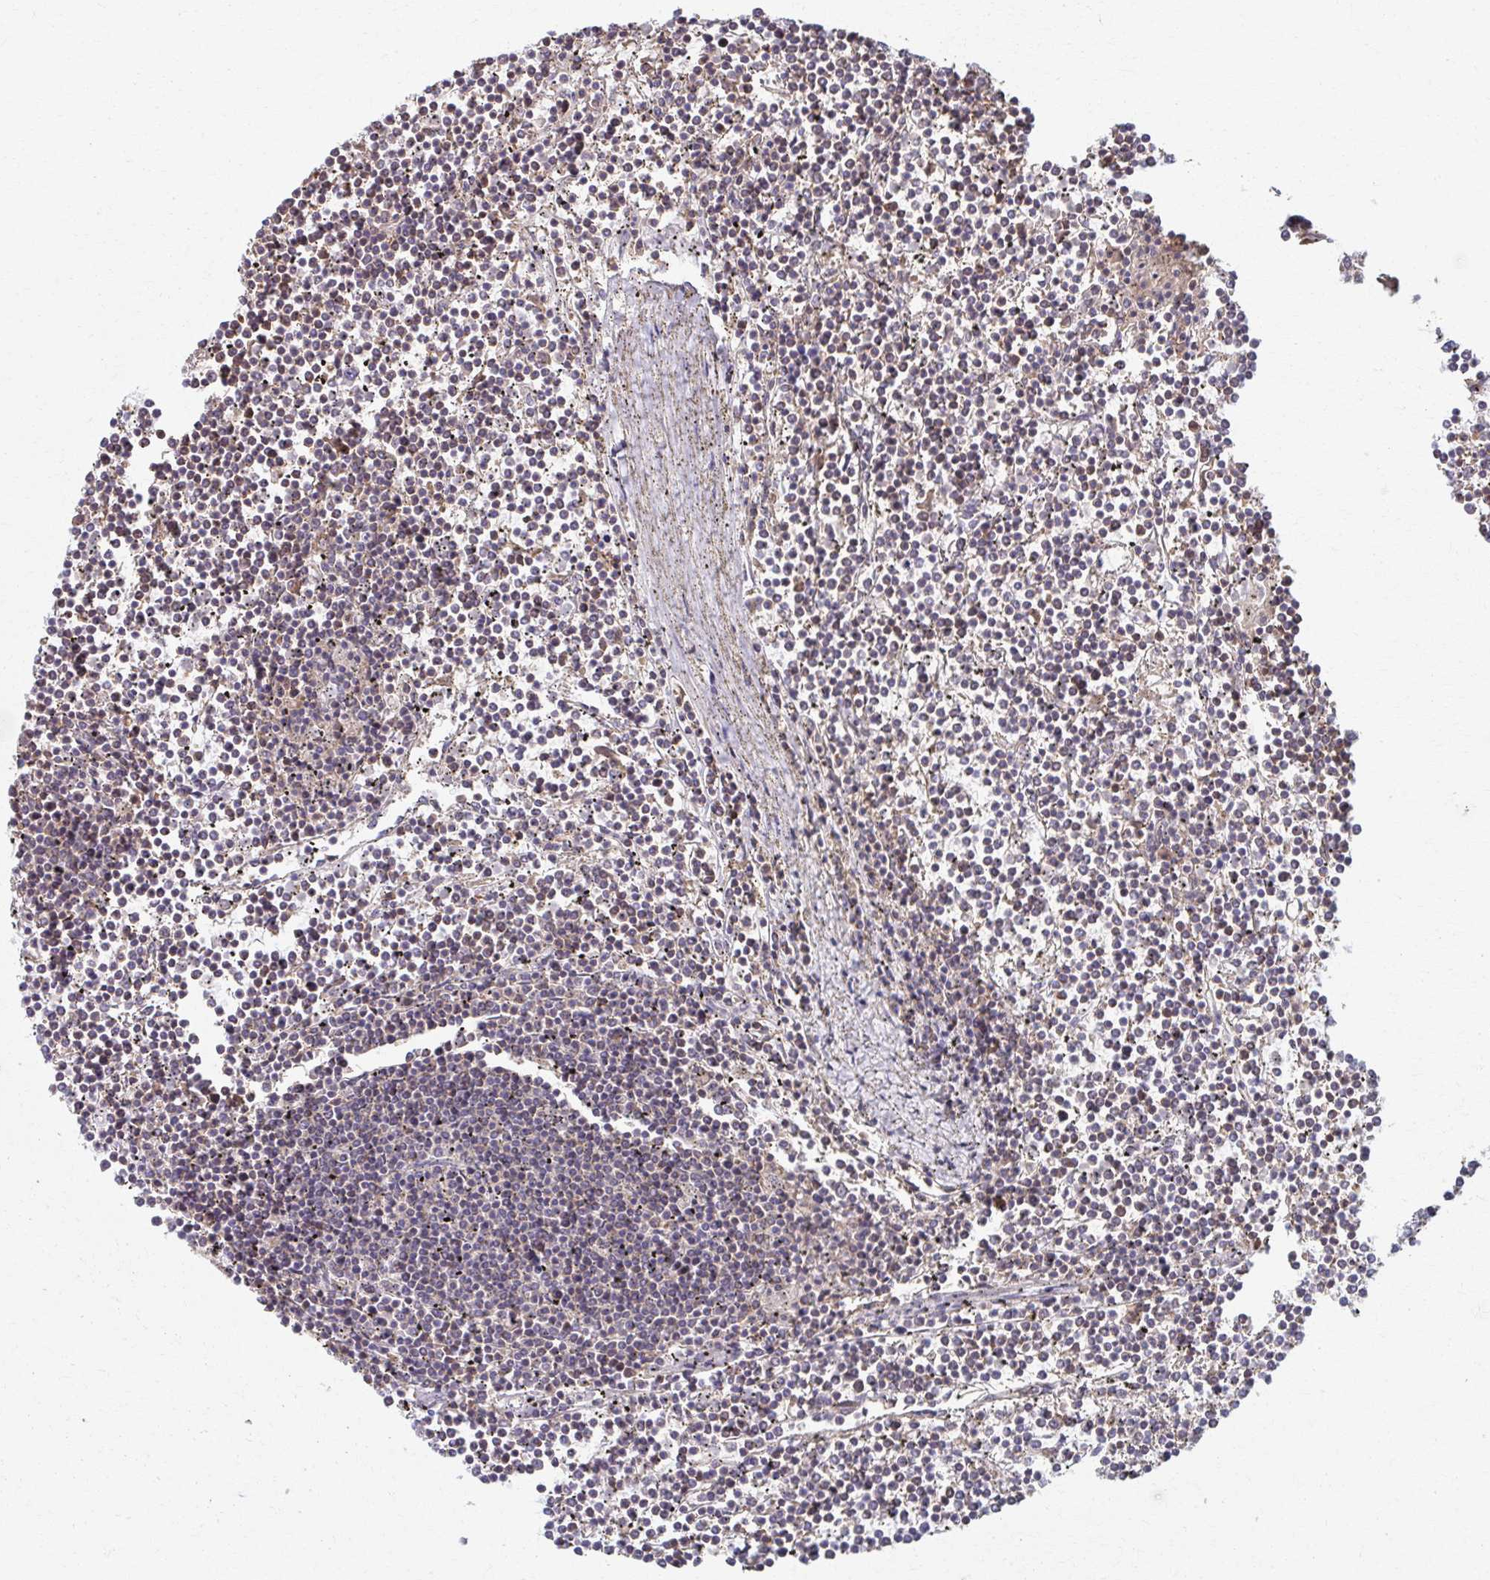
{"staining": {"intensity": "weak", "quantity": "25%-75%", "location": "cytoplasmic/membranous"}, "tissue": "lymphoma", "cell_type": "Tumor cells", "image_type": "cancer", "snomed": [{"axis": "morphology", "description": "Malignant lymphoma, non-Hodgkin's type, Low grade"}, {"axis": "topography", "description": "Spleen"}], "caption": "Brown immunohistochemical staining in lymphoma displays weak cytoplasmic/membranous staining in approximately 25%-75% of tumor cells. The protein is stained brown, and the nuclei are stained in blue (DAB IHC with brightfield microscopy, high magnification).", "gene": "KLHL34", "patient": {"sex": "female", "age": 19}}